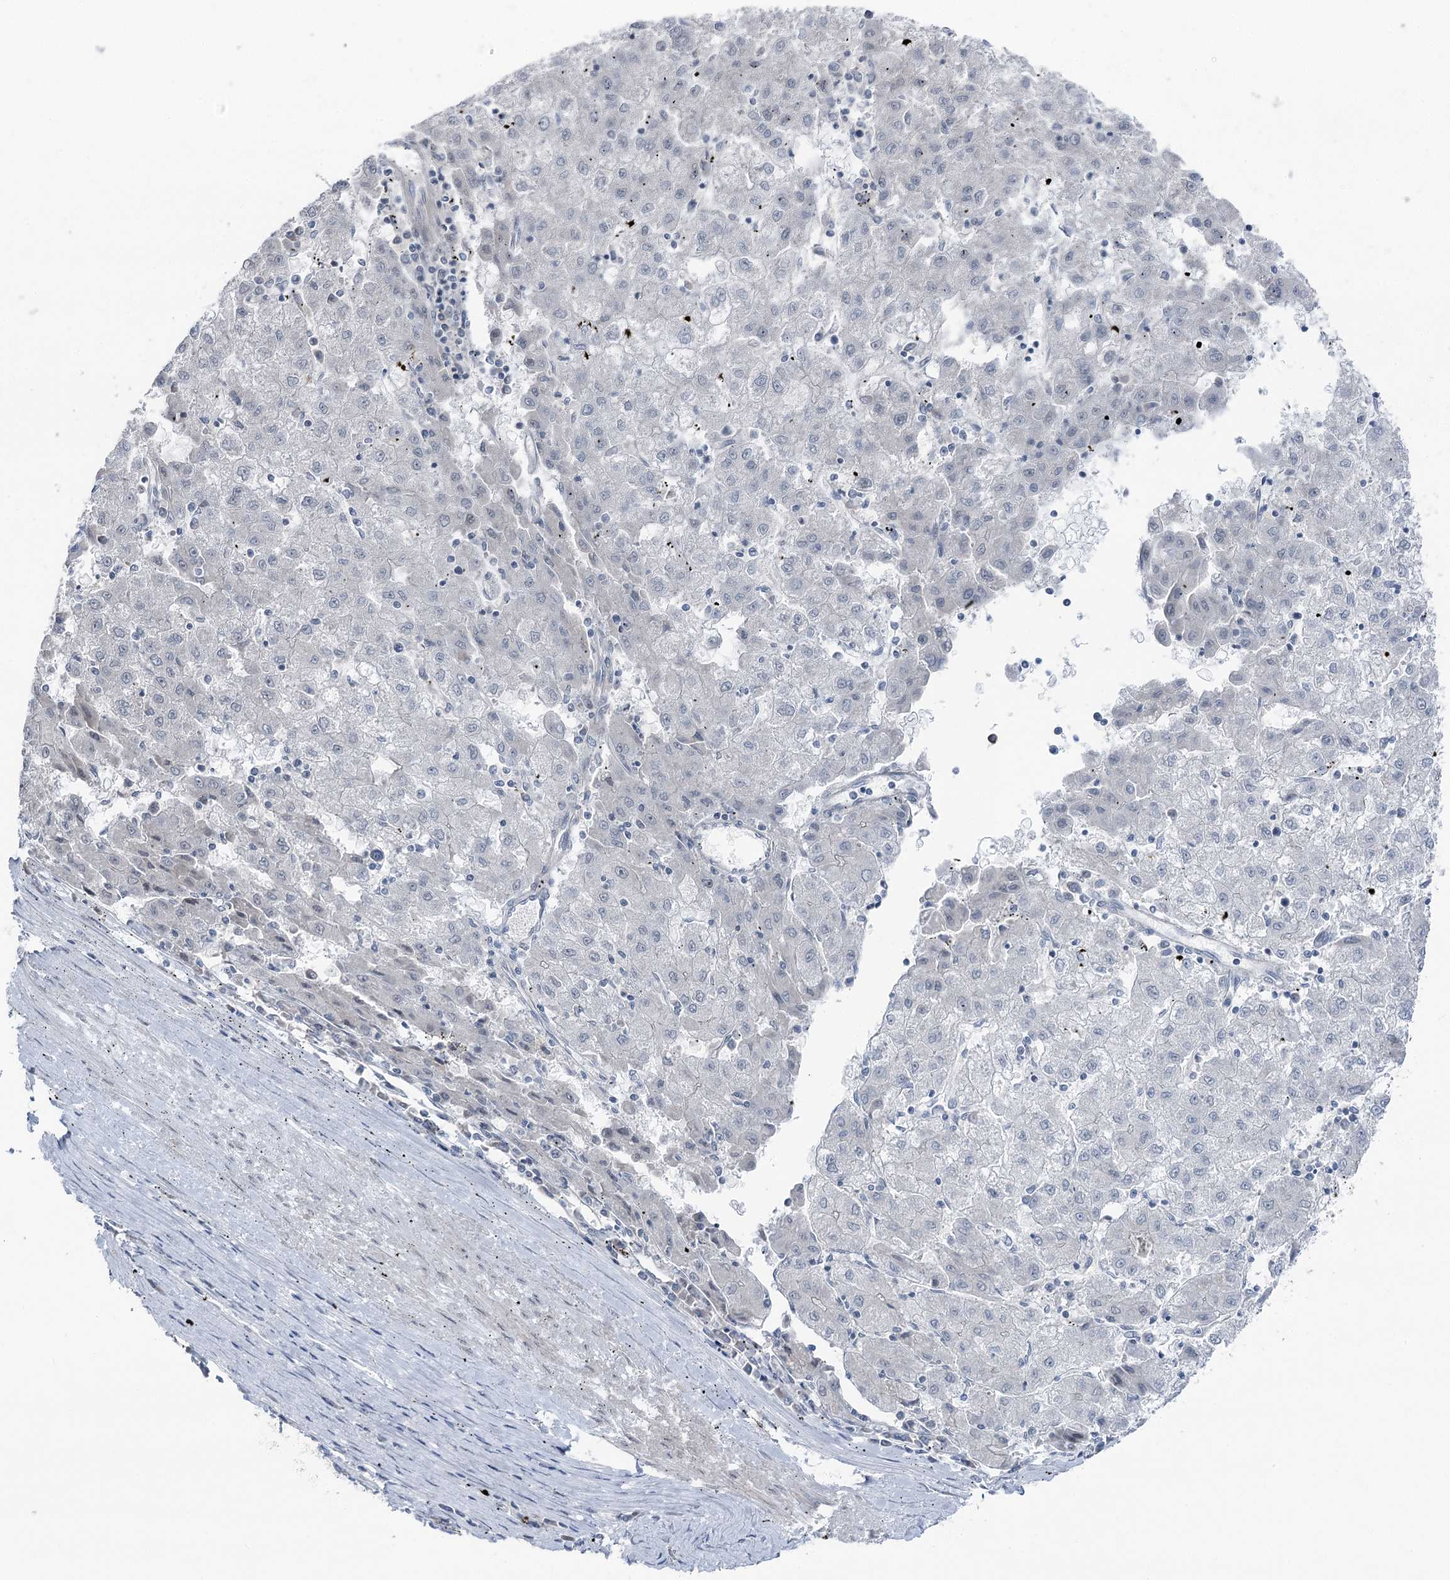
{"staining": {"intensity": "negative", "quantity": "none", "location": "none"}, "tissue": "liver cancer", "cell_type": "Tumor cells", "image_type": "cancer", "snomed": [{"axis": "morphology", "description": "Carcinoma, Hepatocellular, NOS"}, {"axis": "topography", "description": "Liver"}], "caption": "IHC histopathology image of liver cancer (hepatocellular carcinoma) stained for a protein (brown), which reveals no positivity in tumor cells.", "gene": "STEEP1", "patient": {"sex": "male", "age": 72}}